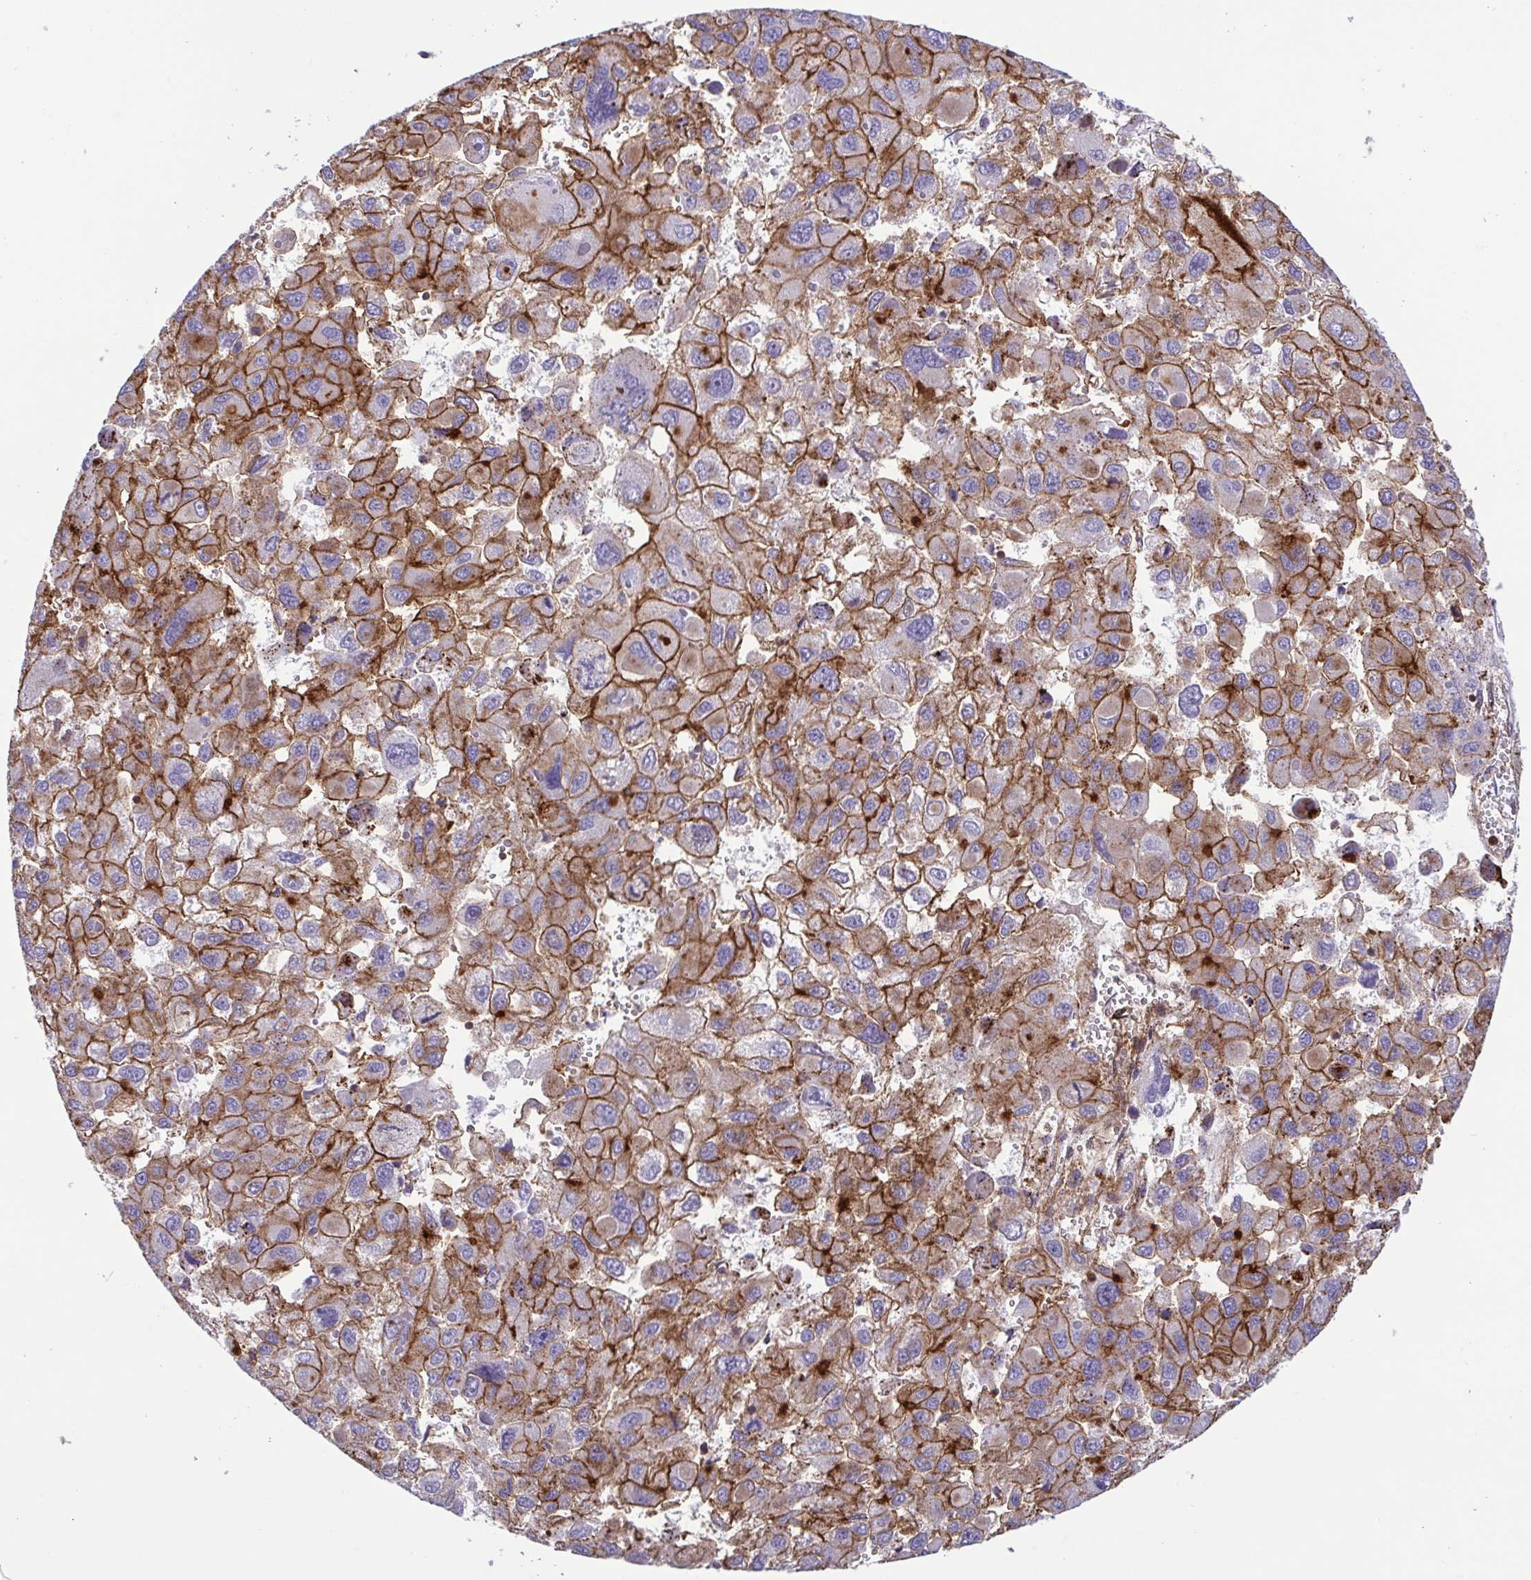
{"staining": {"intensity": "moderate", "quantity": ">75%", "location": "cytoplasmic/membranous"}, "tissue": "liver cancer", "cell_type": "Tumor cells", "image_type": "cancer", "snomed": [{"axis": "morphology", "description": "Carcinoma, Hepatocellular, NOS"}, {"axis": "topography", "description": "Liver"}], "caption": "A brown stain highlights moderate cytoplasmic/membranous positivity of a protein in human liver cancer tumor cells.", "gene": "CHMP1B", "patient": {"sex": "female", "age": 41}}